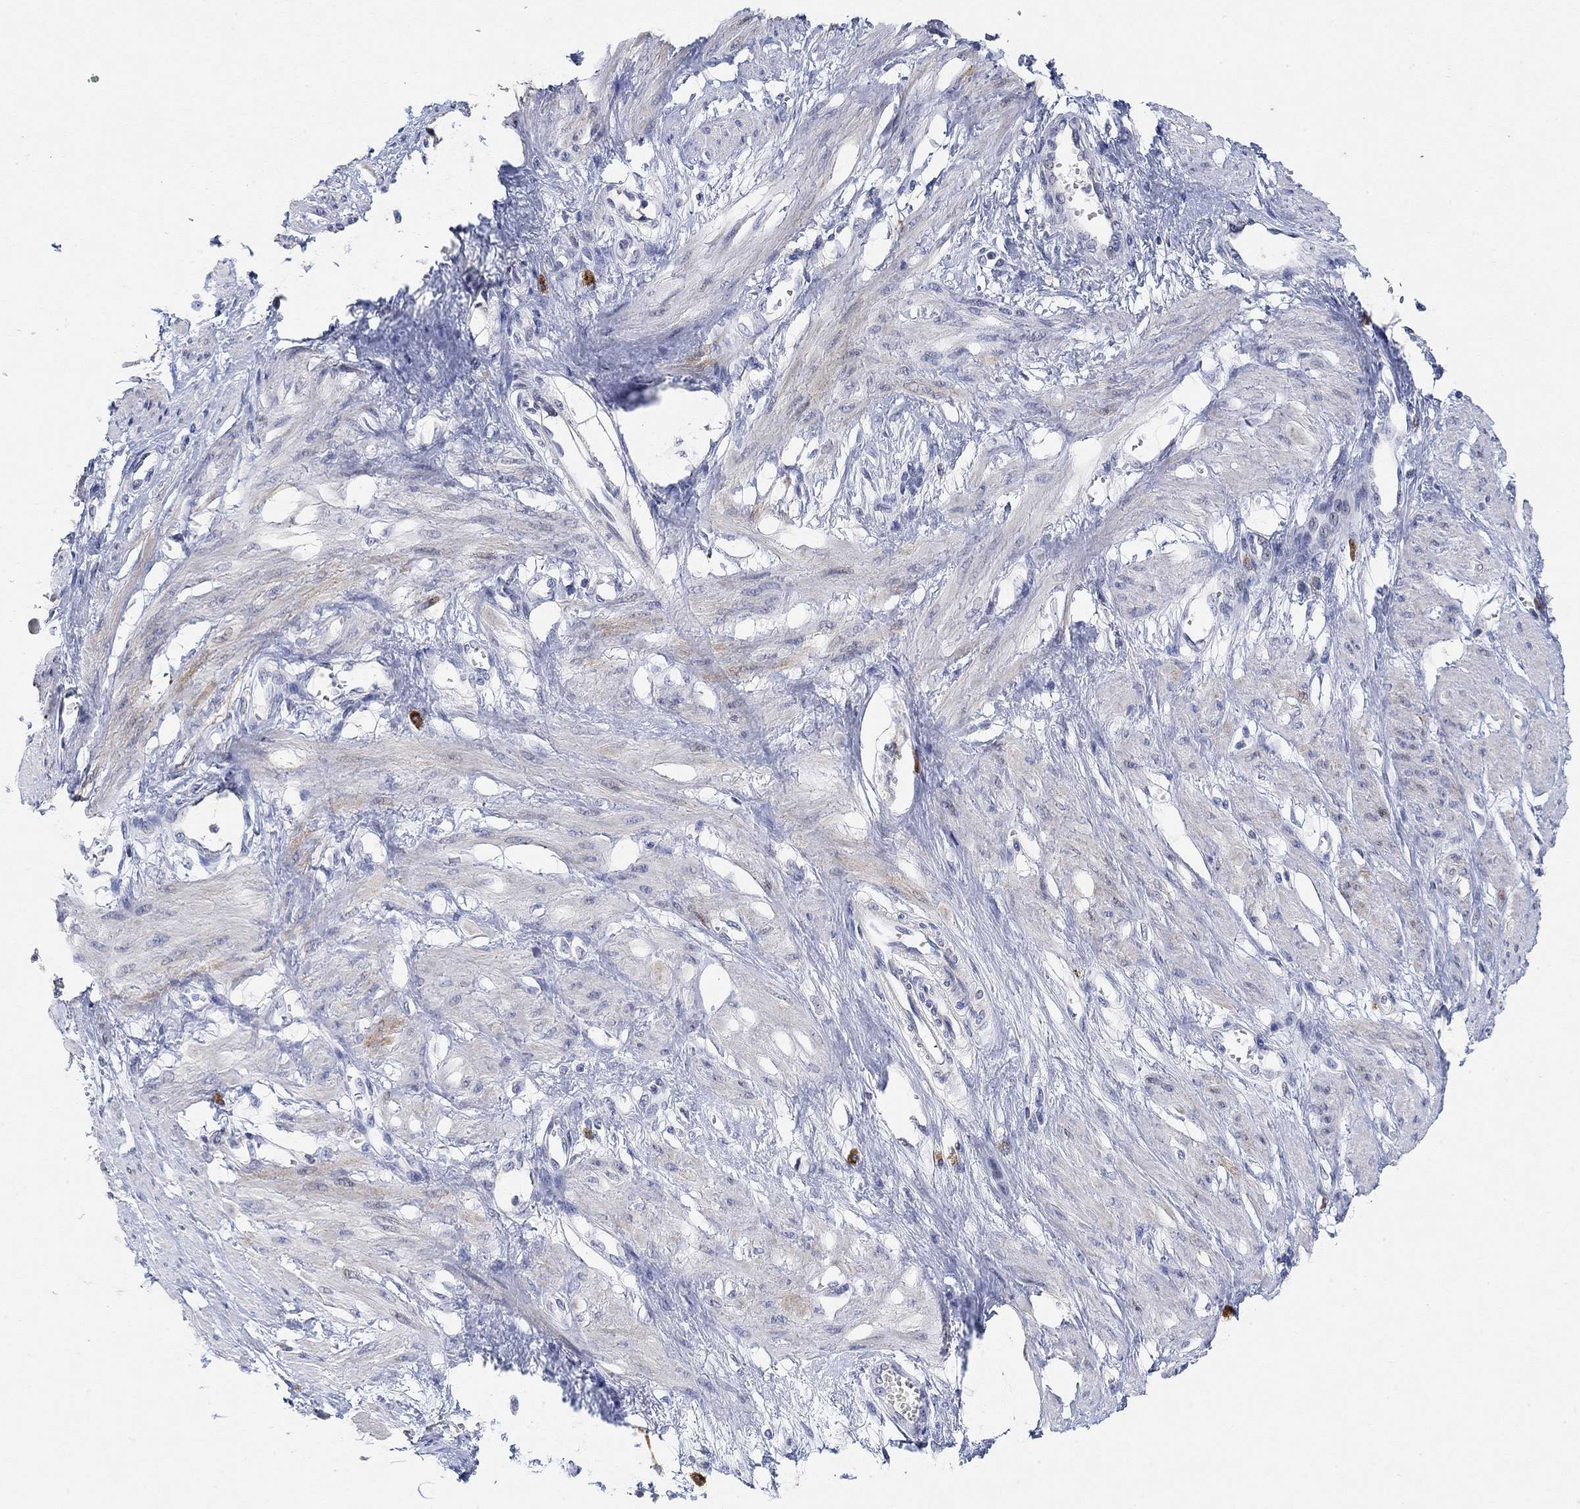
{"staining": {"intensity": "negative", "quantity": "none", "location": "none"}, "tissue": "smooth muscle", "cell_type": "Smooth muscle cells", "image_type": "normal", "snomed": [{"axis": "morphology", "description": "Normal tissue, NOS"}, {"axis": "topography", "description": "Smooth muscle"}, {"axis": "topography", "description": "Uterus"}], "caption": "Immunohistochemistry (IHC) of normal smooth muscle reveals no positivity in smooth muscle cells.", "gene": "VAT1L", "patient": {"sex": "female", "age": 39}}